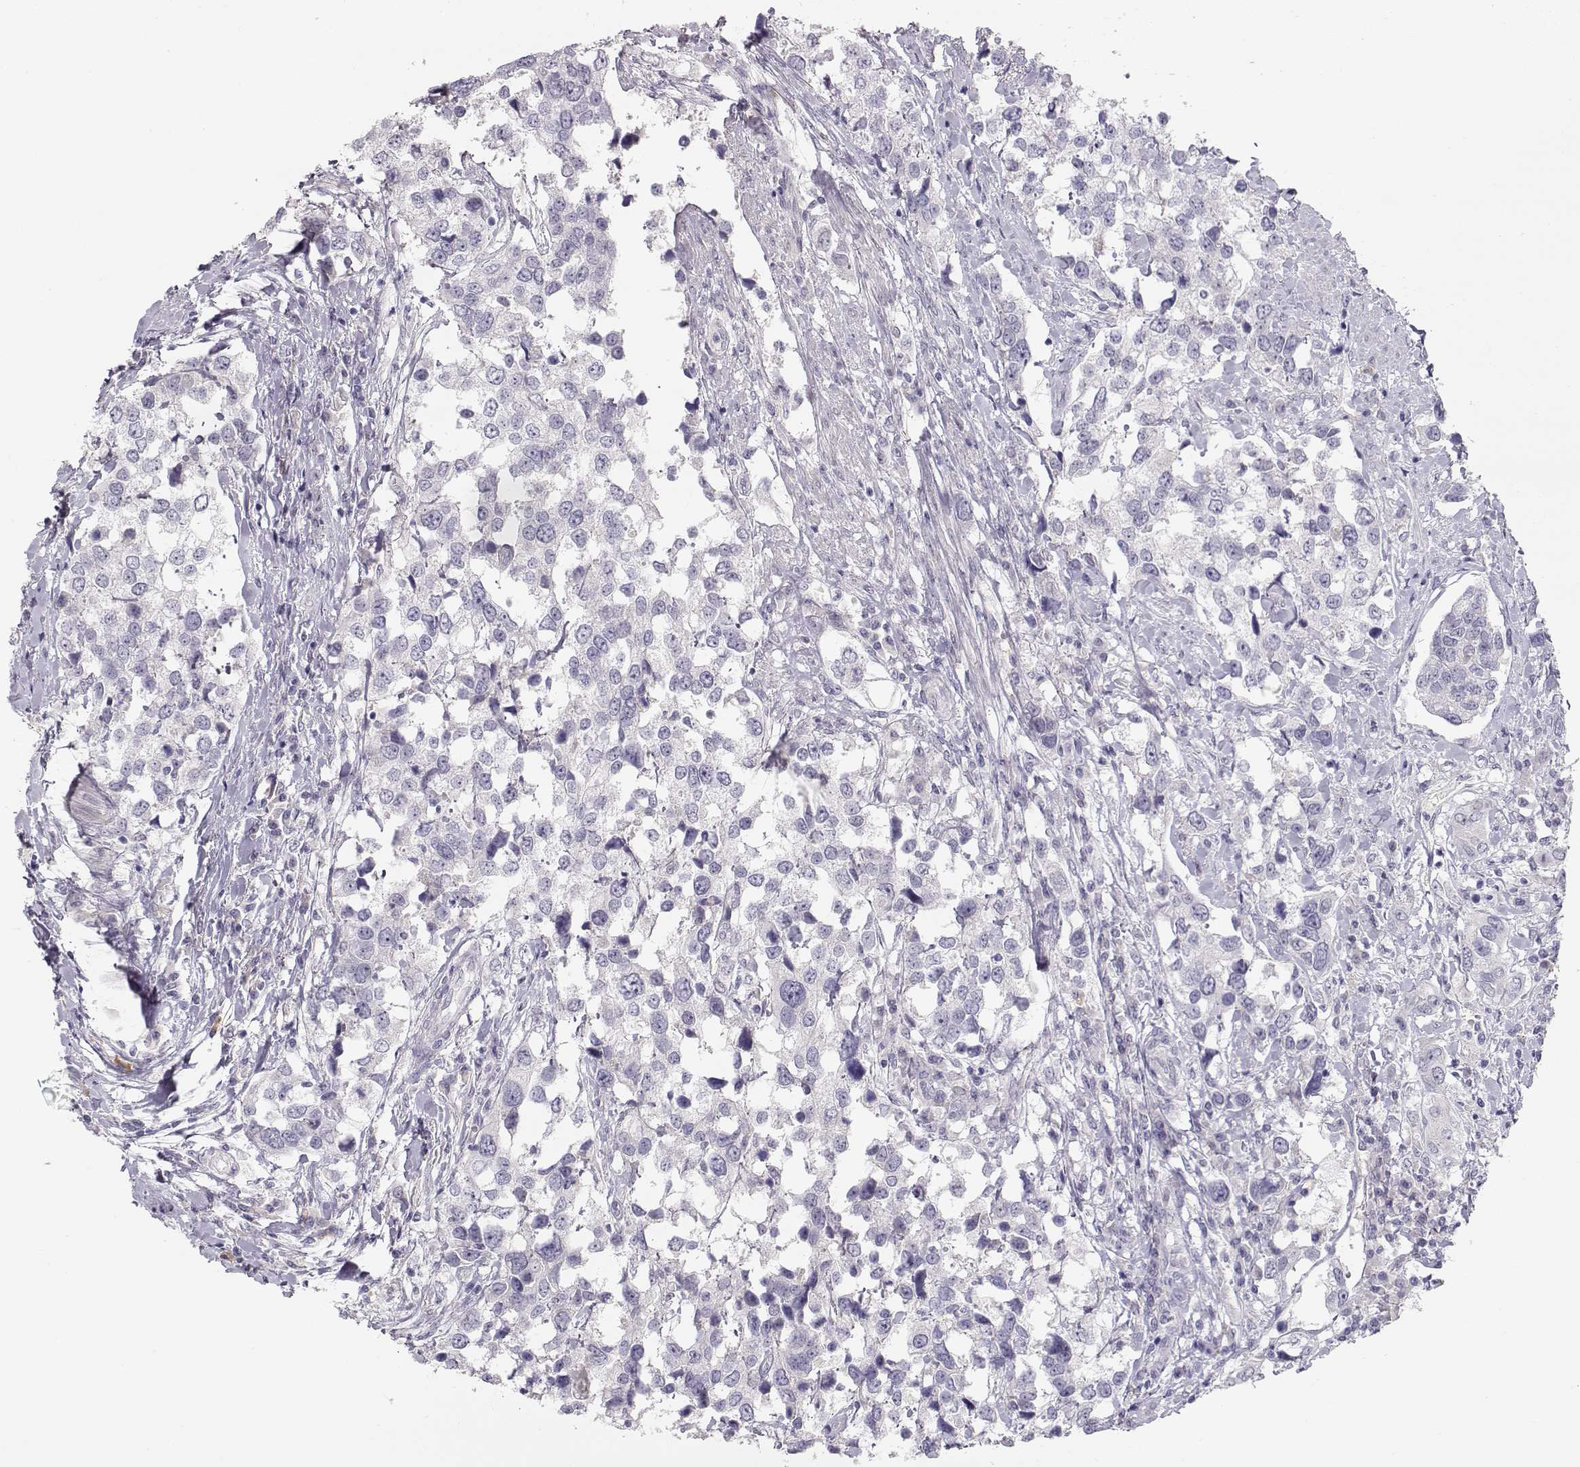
{"staining": {"intensity": "negative", "quantity": "none", "location": "none"}, "tissue": "urothelial cancer", "cell_type": "Tumor cells", "image_type": "cancer", "snomed": [{"axis": "morphology", "description": "Urothelial carcinoma, NOS"}, {"axis": "morphology", "description": "Urothelial carcinoma, High grade"}, {"axis": "topography", "description": "Urinary bladder"}], "caption": "Protein analysis of urothelial cancer exhibits no significant positivity in tumor cells. (DAB (3,3'-diaminobenzidine) IHC, high magnification).", "gene": "TTC26", "patient": {"sex": "male", "age": 63}}